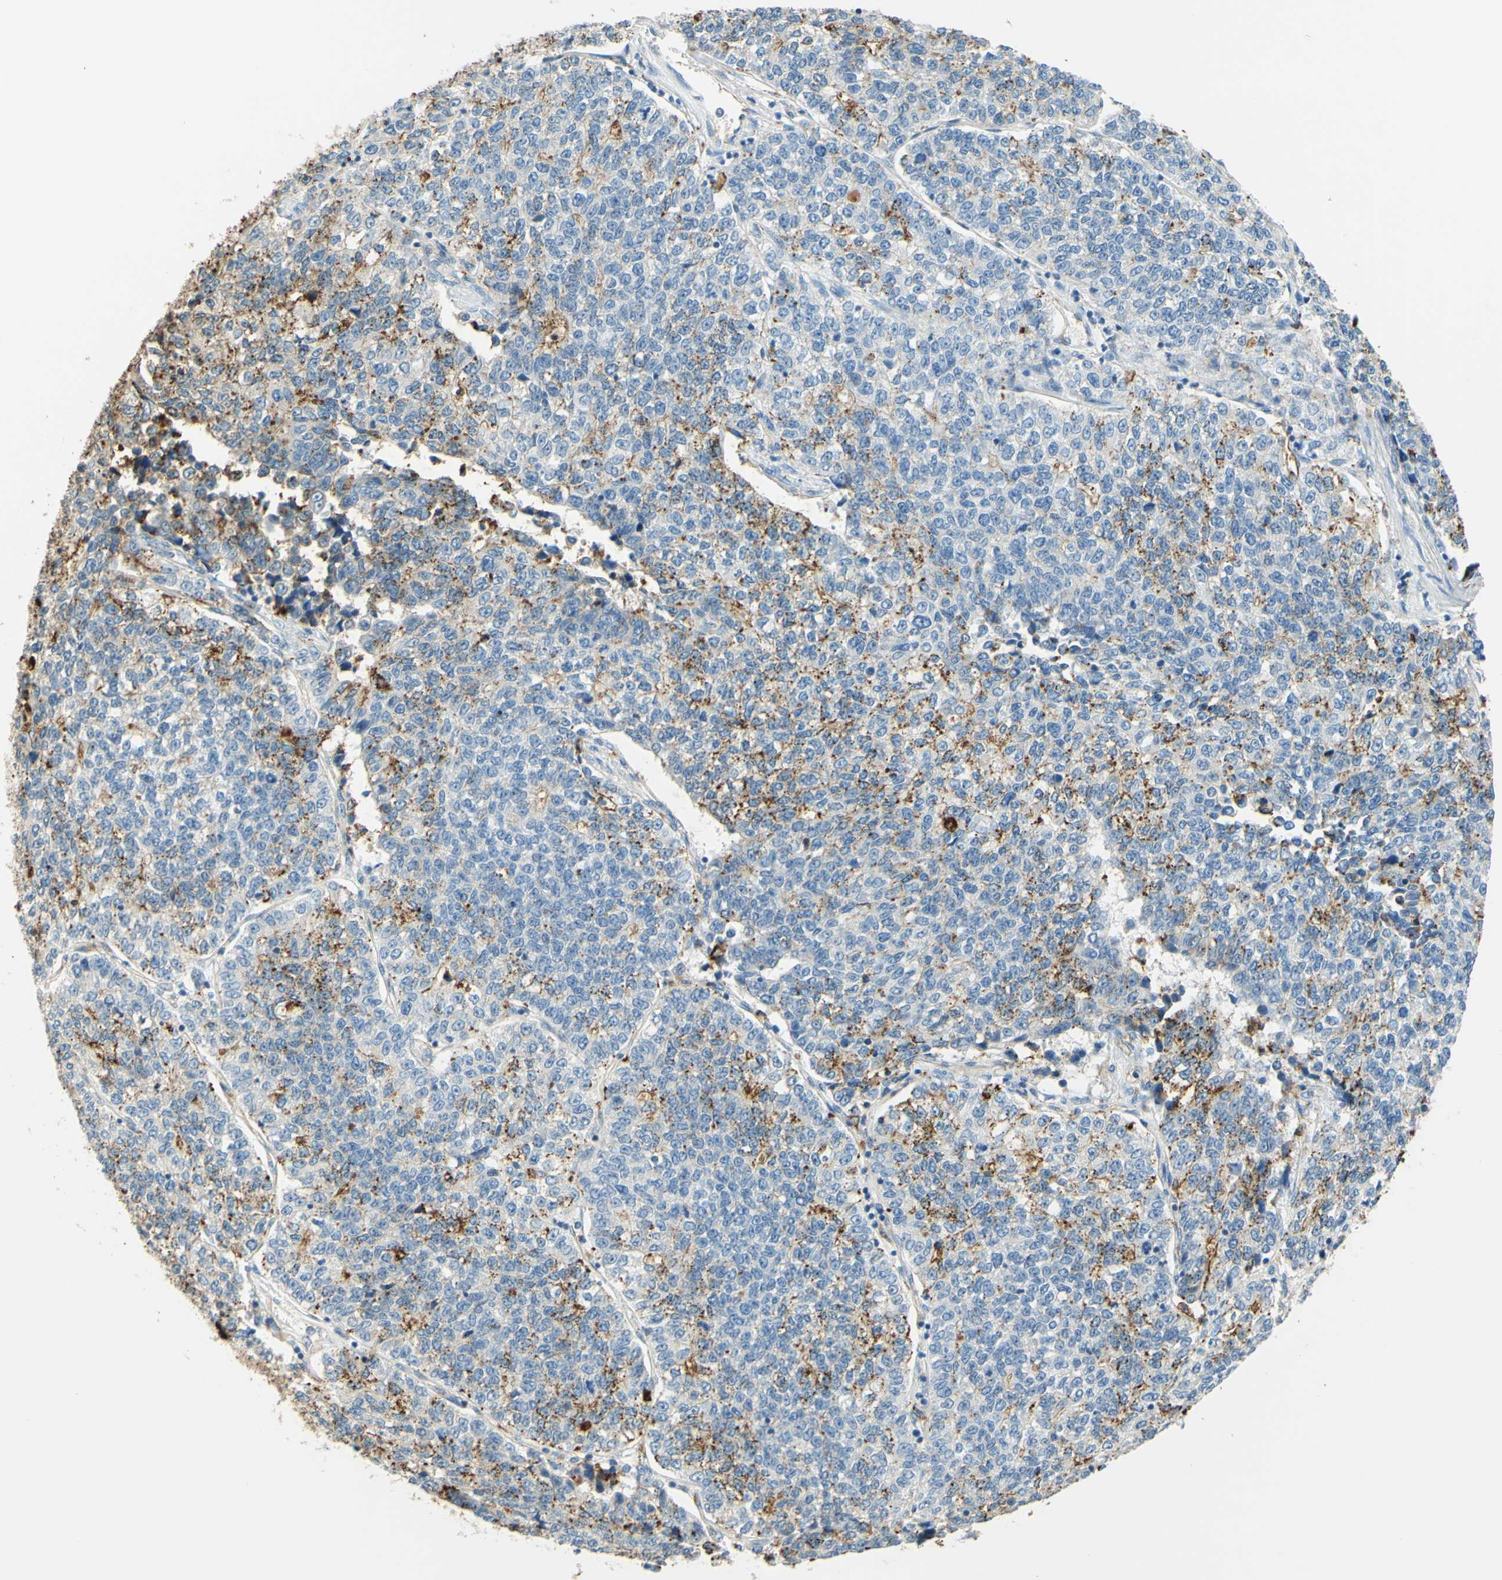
{"staining": {"intensity": "moderate", "quantity": "25%-75%", "location": "cytoplasmic/membranous"}, "tissue": "lung cancer", "cell_type": "Tumor cells", "image_type": "cancer", "snomed": [{"axis": "morphology", "description": "Adenocarcinoma, NOS"}, {"axis": "topography", "description": "Lung"}], "caption": "The micrograph shows immunohistochemical staining of lung adenocarcinoma. There is moderate cytoplasmic/membranous expression is identified in about 25%-75% of tumor cells.", "gene": "TREM2", "patient": {"sex": "male", "age": 49}}